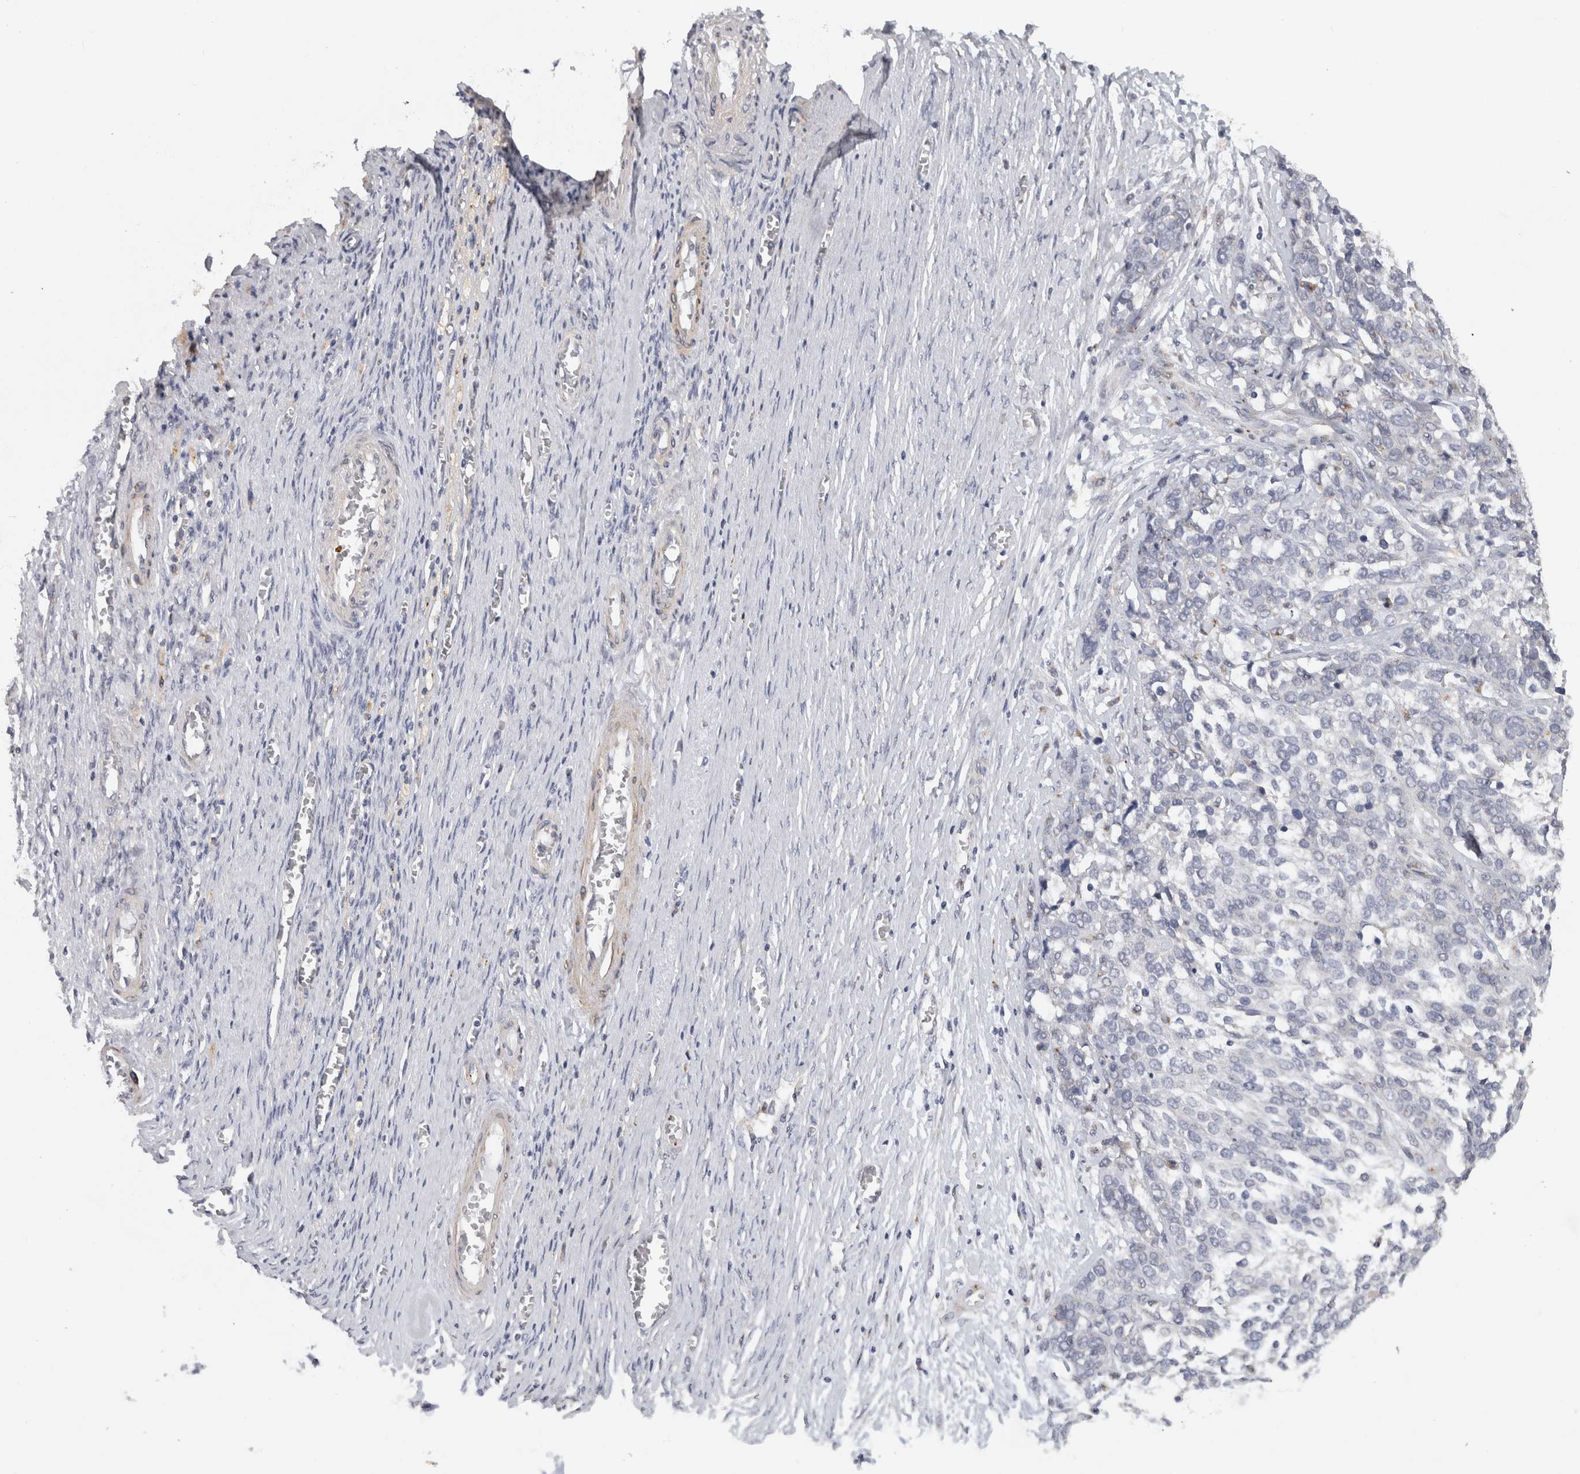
{"staining": {"intensity": "negative", "quantity": "none", "location": "none"}, "tissue": "ovarian cancer", "cell_type": "Tumor cells", "image_type": "cancer", "snomed": [{"axis": "morphology", "description": "Cystadenocarcinoma, serous, NOS"}, {"axis": "topography", "description": "Ovary"}], "caption": "Immunohistochemistry histopathology image of ovarian serous cystadenocarcinoma stained for a protein (brown), which shows no expression in tumor cells. (DAB (3,3'-diaminobenzidine) immunohistochemistry (IHC) with hematoxylin counter stain).", "gene": "MGAT1", "patient": {"sex": "female", "age": 44}}